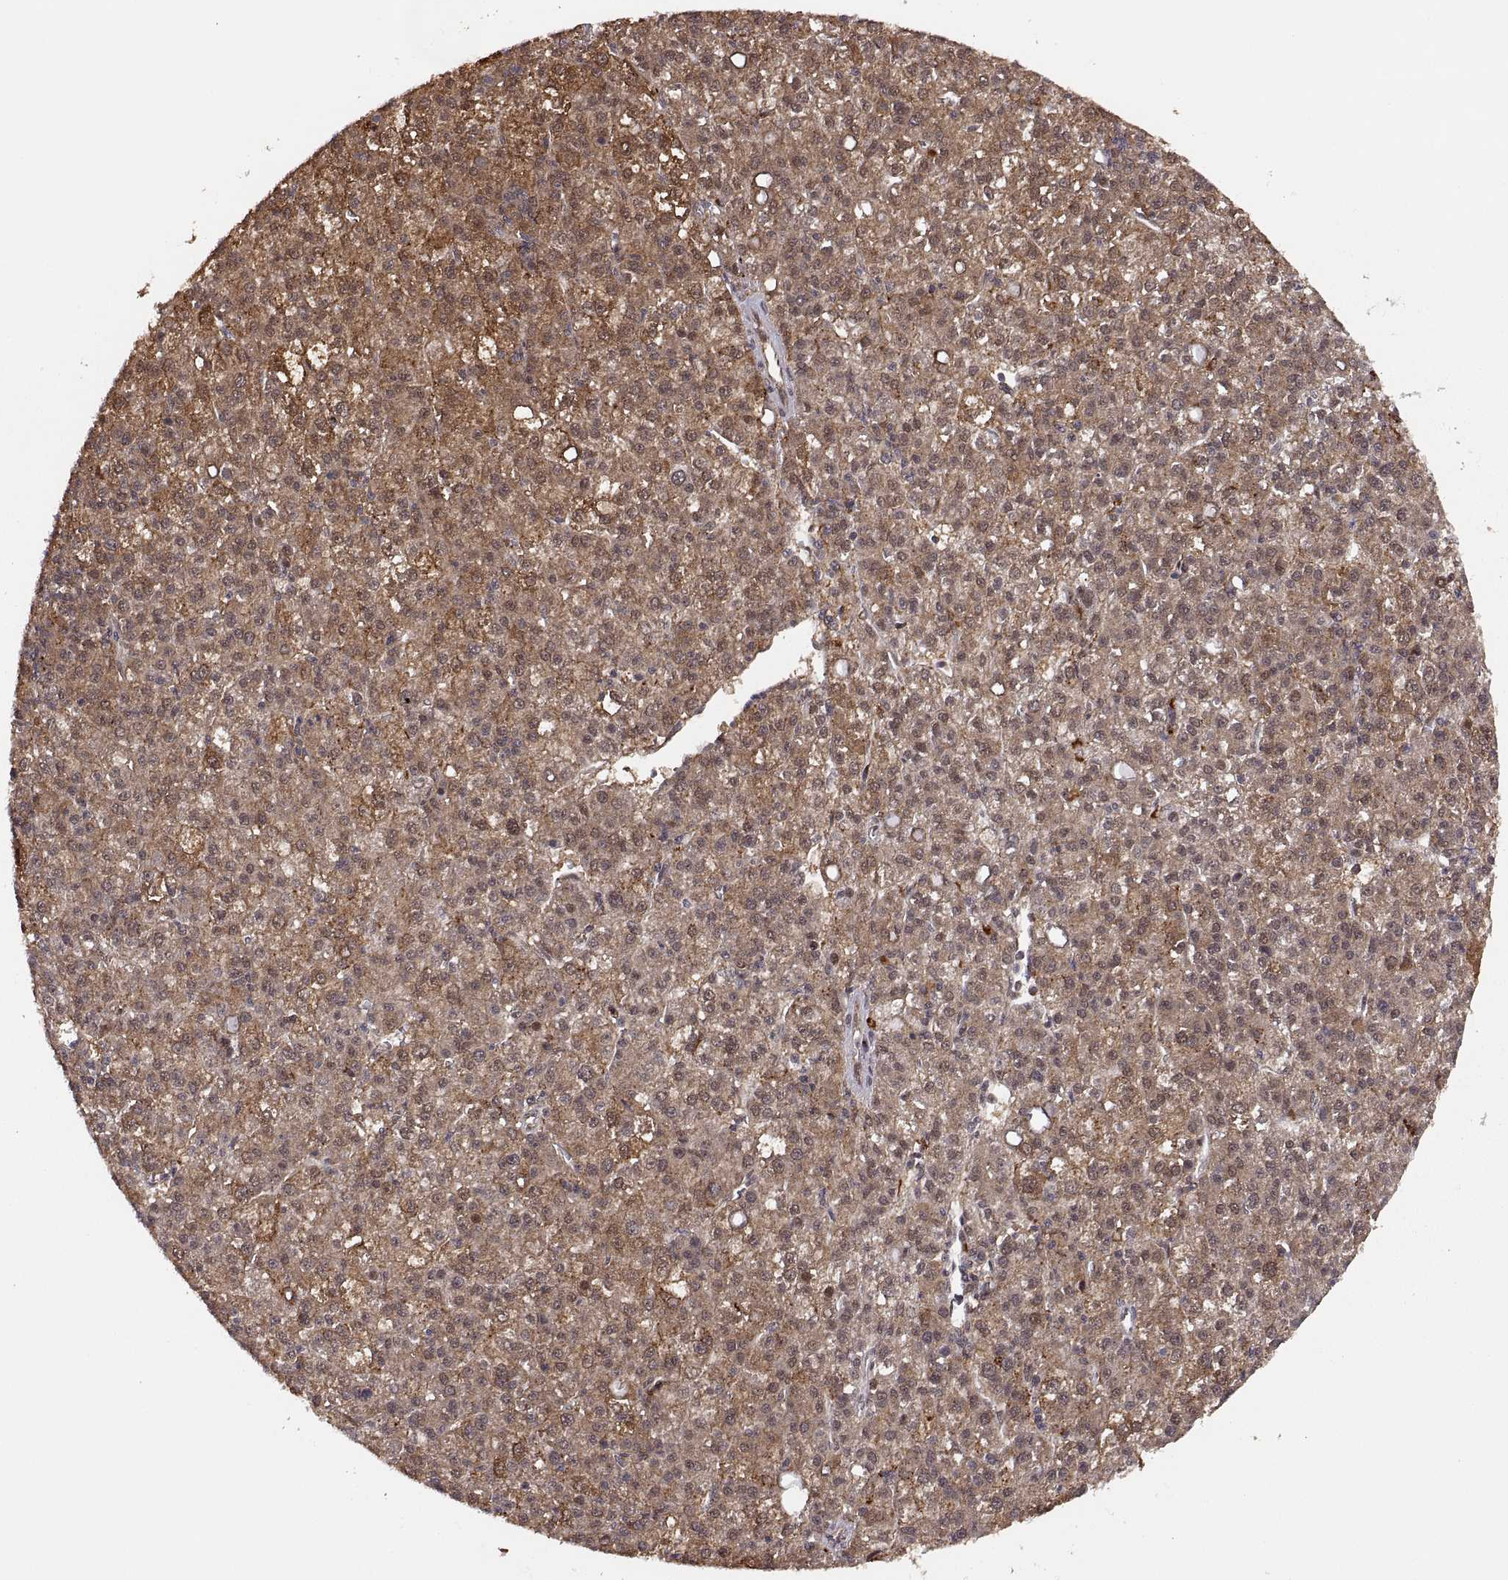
{"staining": {"intensity": "moderate", "quantity": ">75%", "location": "cytoplasmic/membranous"}, "tissue": "liver cancer", "cell_type": "Tumor cells", "image_type": "cancer", "snomed": [{"axis": "morphology", "description": "Carcinoma, Hepatocellular, NOS"}, {"axis": "topography", "description": "Liver"}], "caption": "IHC (DAB (3,3'-diaminobenzidine)) staining of liver cancer (hepatocellular carcinoma) demonstrates moderate cytoplasmic/membranous protein positivity in about >75% of tumor cells.", "gene": "PSMC2", "patient": {"sex": "female", "age": 60}}